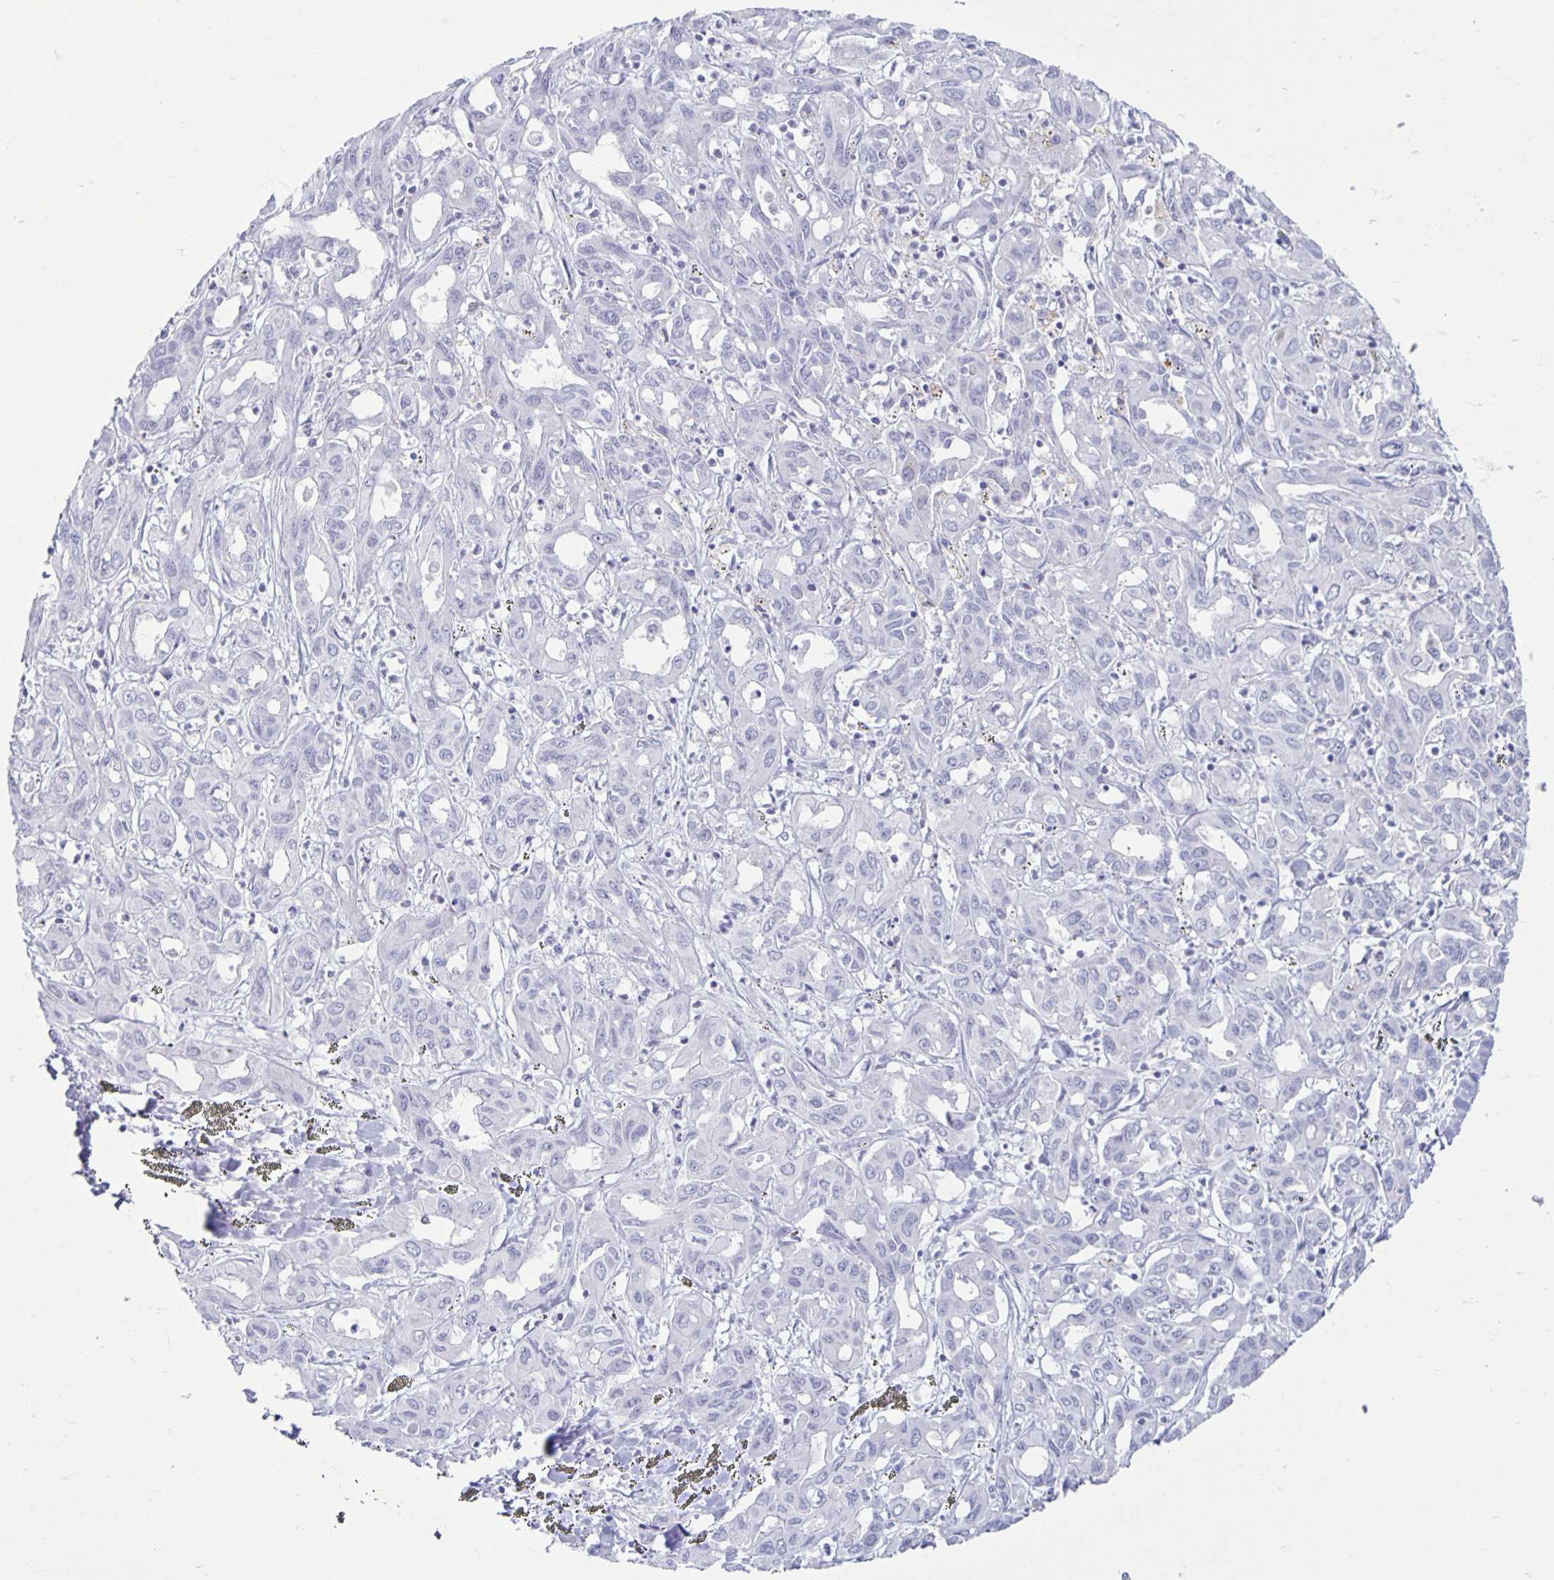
{"staining": {"intensity": "negative", "quantity": "none", "location": "none"}, "tissue": "liver cancer", "cell_type": "Tumor cells", "image_type": "cancer", "snomed": [{"axis": "morphology", "description": "Cholangiocarcinoma"}, {"axis": "topography", "description": "Liver"}], "caption": "IHC of human liver cholangiocarcinoma displays no expression in tumor cells.", "gene": "CT45A5", "patient": {"sex": "female", "age": 60}}